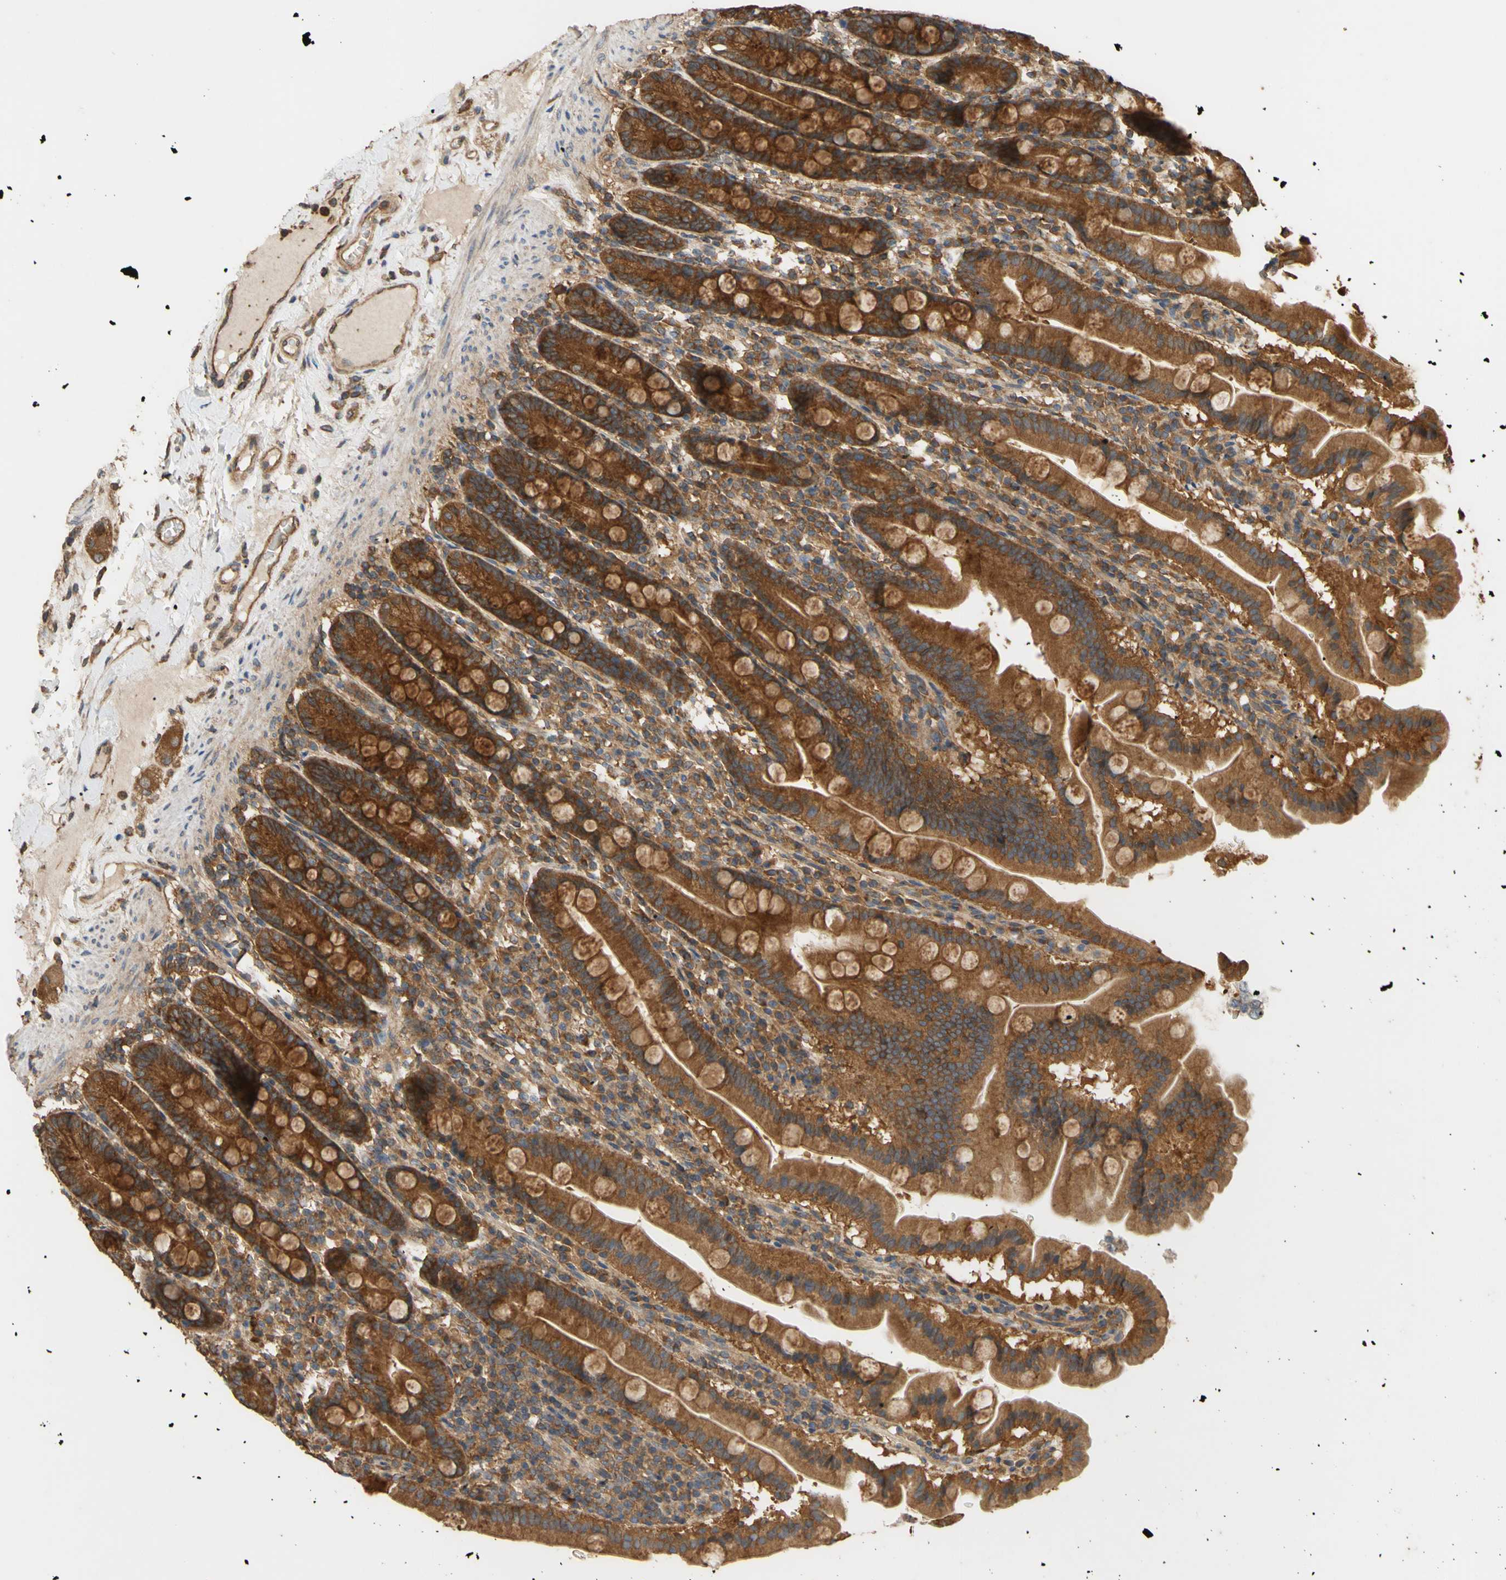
{"staining": {"intensity": "strong", "quantity": ">75%", "location": "cytoplasmic/membranous"}, "tissue": "duodenum", "cell_type": "Glandular cells", "image_type": "normal", "snomed": [{"axis": "morphology", "description": "Normal tissue, NOS"}, {"axis": "topography", "description": "Duodenum"}], "caption": "Immunohistochemistry (IHC) histopathology image of normal duodenum stained for a protein (brown), which shows high levels of strong cytoplasmic/membranous staining in approximately >75% of glandular cells.", "gene": "CTTN", "patient": {"sex": "male", "age": 50}}